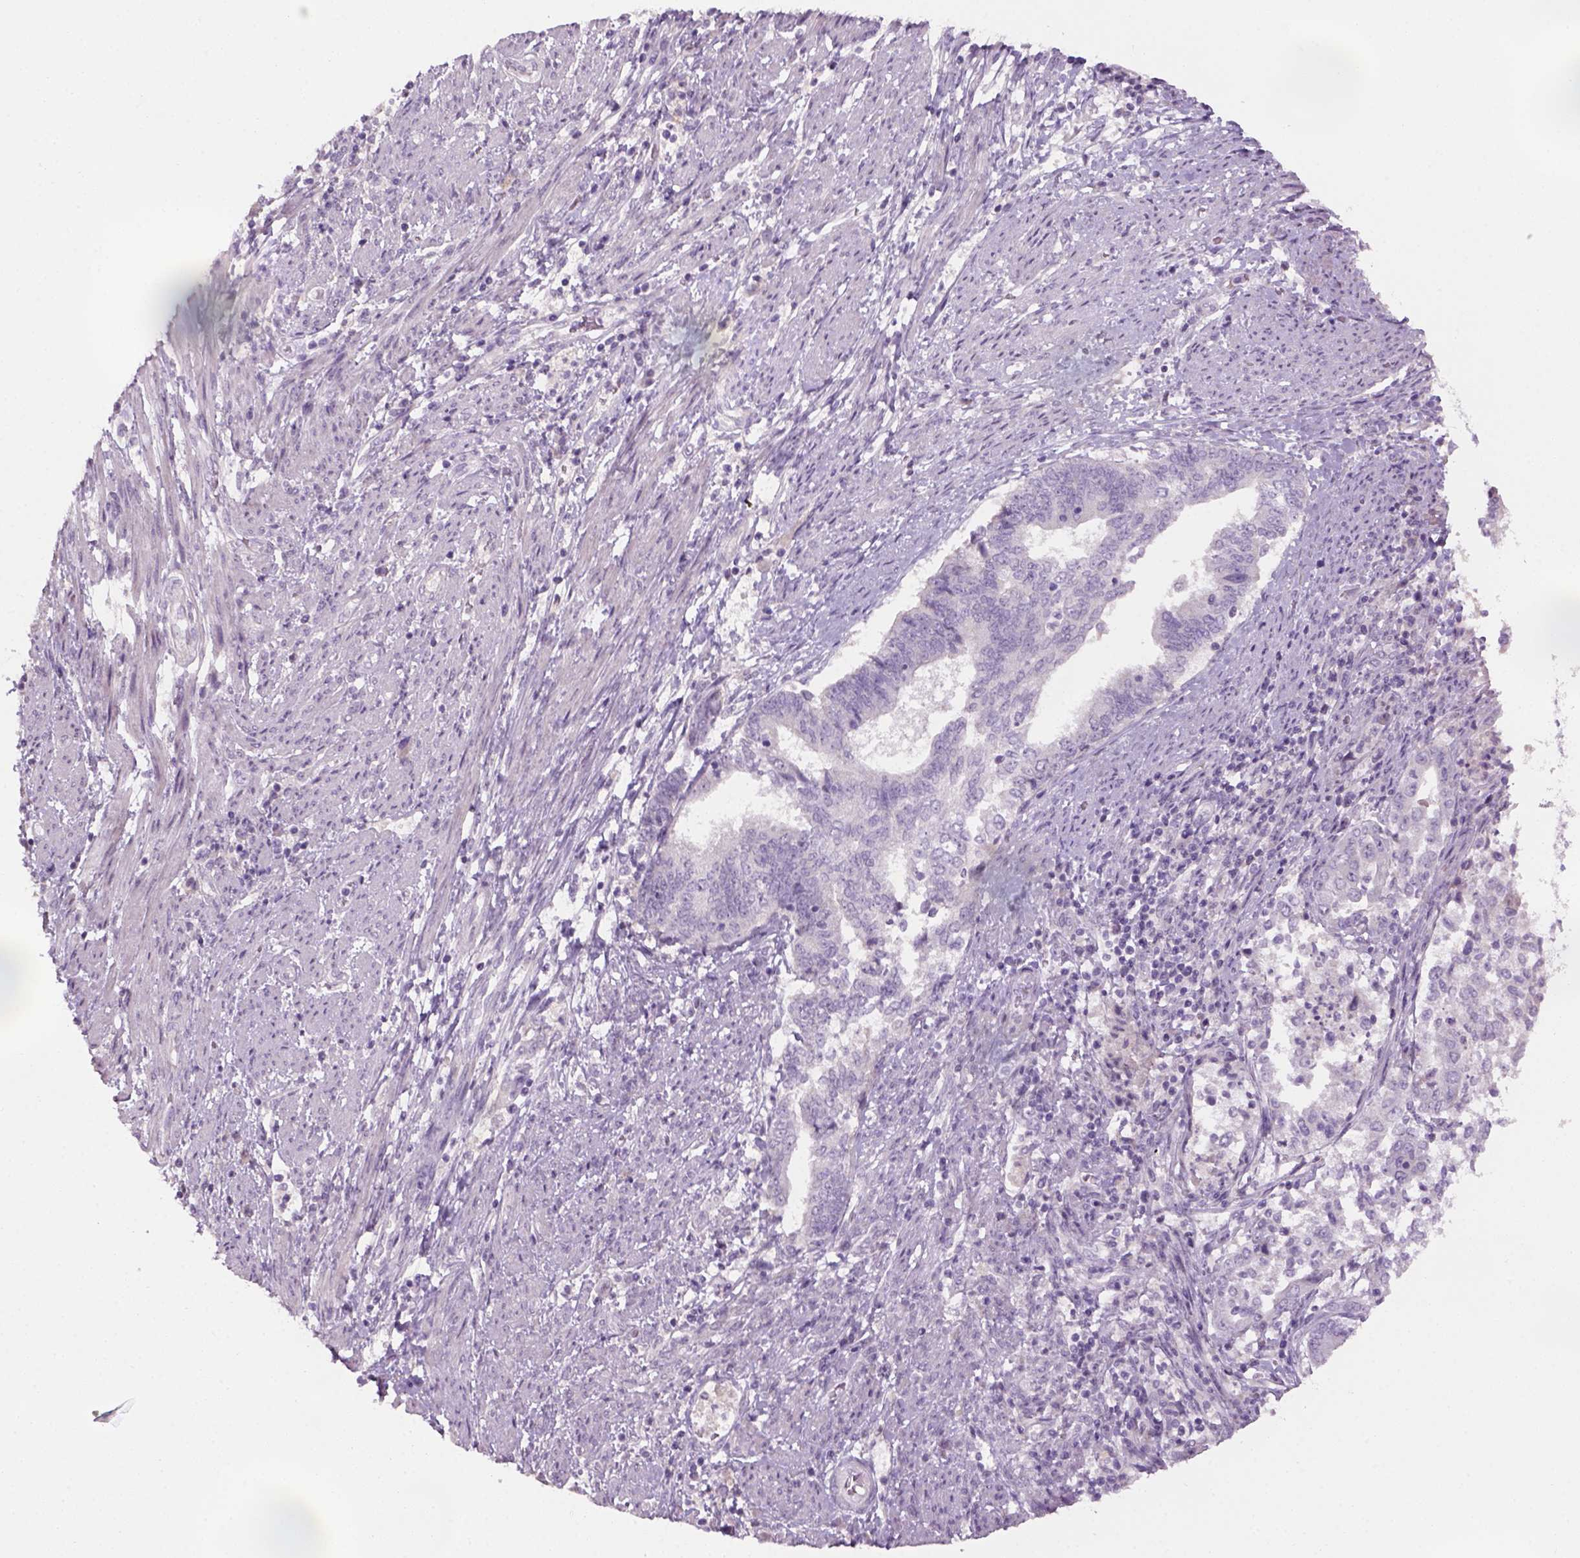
{"staining": {"intensity": "negative", "quantity": "none", "location": "none"}, "tissue": "endometrial cancer", "cell_type": "Tumor cells", "image_type": "cancer", "snomed": [{"axis": "morphology", "description": "Adenocarcinoma, NOS"}, {"axis": "topography", "description": "Endometrium"}], "caption": "A histopathology image of endometrial cancer (adenocarcinoma) stained for a protein shows no brown staining in tumor cells.", "gene": "GFI1B", "patient": {"sex": "female", "age": 65}}